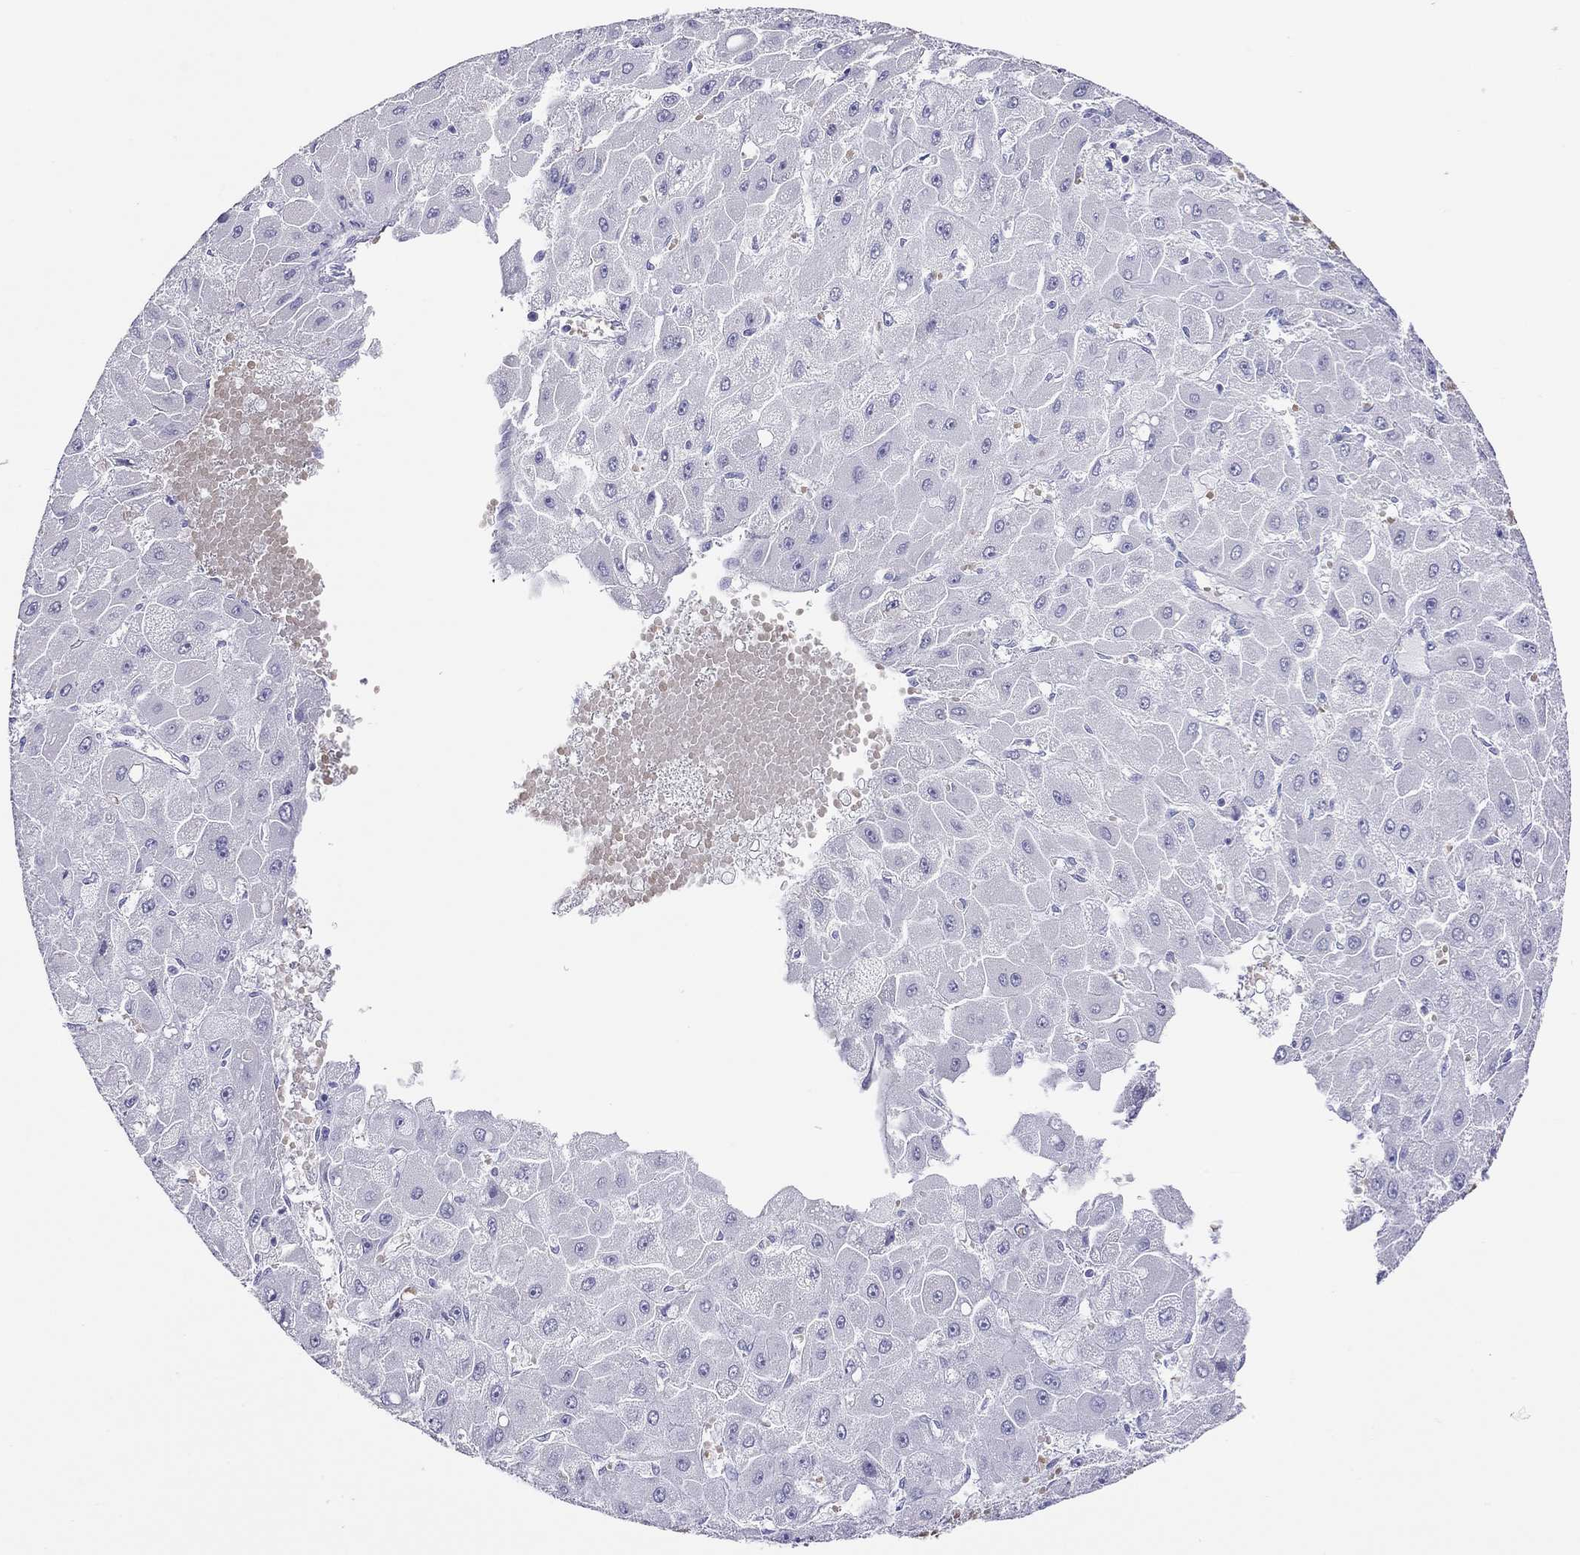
{"staining": {"intensity": "negative", "quantity": "none", "location": "none"}, "tissue": "liver cancer", "cell_type": "Tumor cells", "image_type": "cancer", "snomed": [{"axis": "morphology", "description": "Carcinoma, Hepatocellular, NOS"}, {"axis": "topography", "description": "Liver"}], "caption": "This image is of liver cancer (hepatocellular carcinoma) stained with immunohistochemistry (IHC) to label a protein in brown with the nuclei are counter-stained blue. There is no positivity in tumor cells. (Stains: DAB (3,3'-diaminobenzidine) immunohistochemistry (IHC) with hematoxylin counter stain, Microscopy: brightfield microscopy at high magnification).", "gene": "PTPRN", "patient": {"sex": "female", "age": 25}}